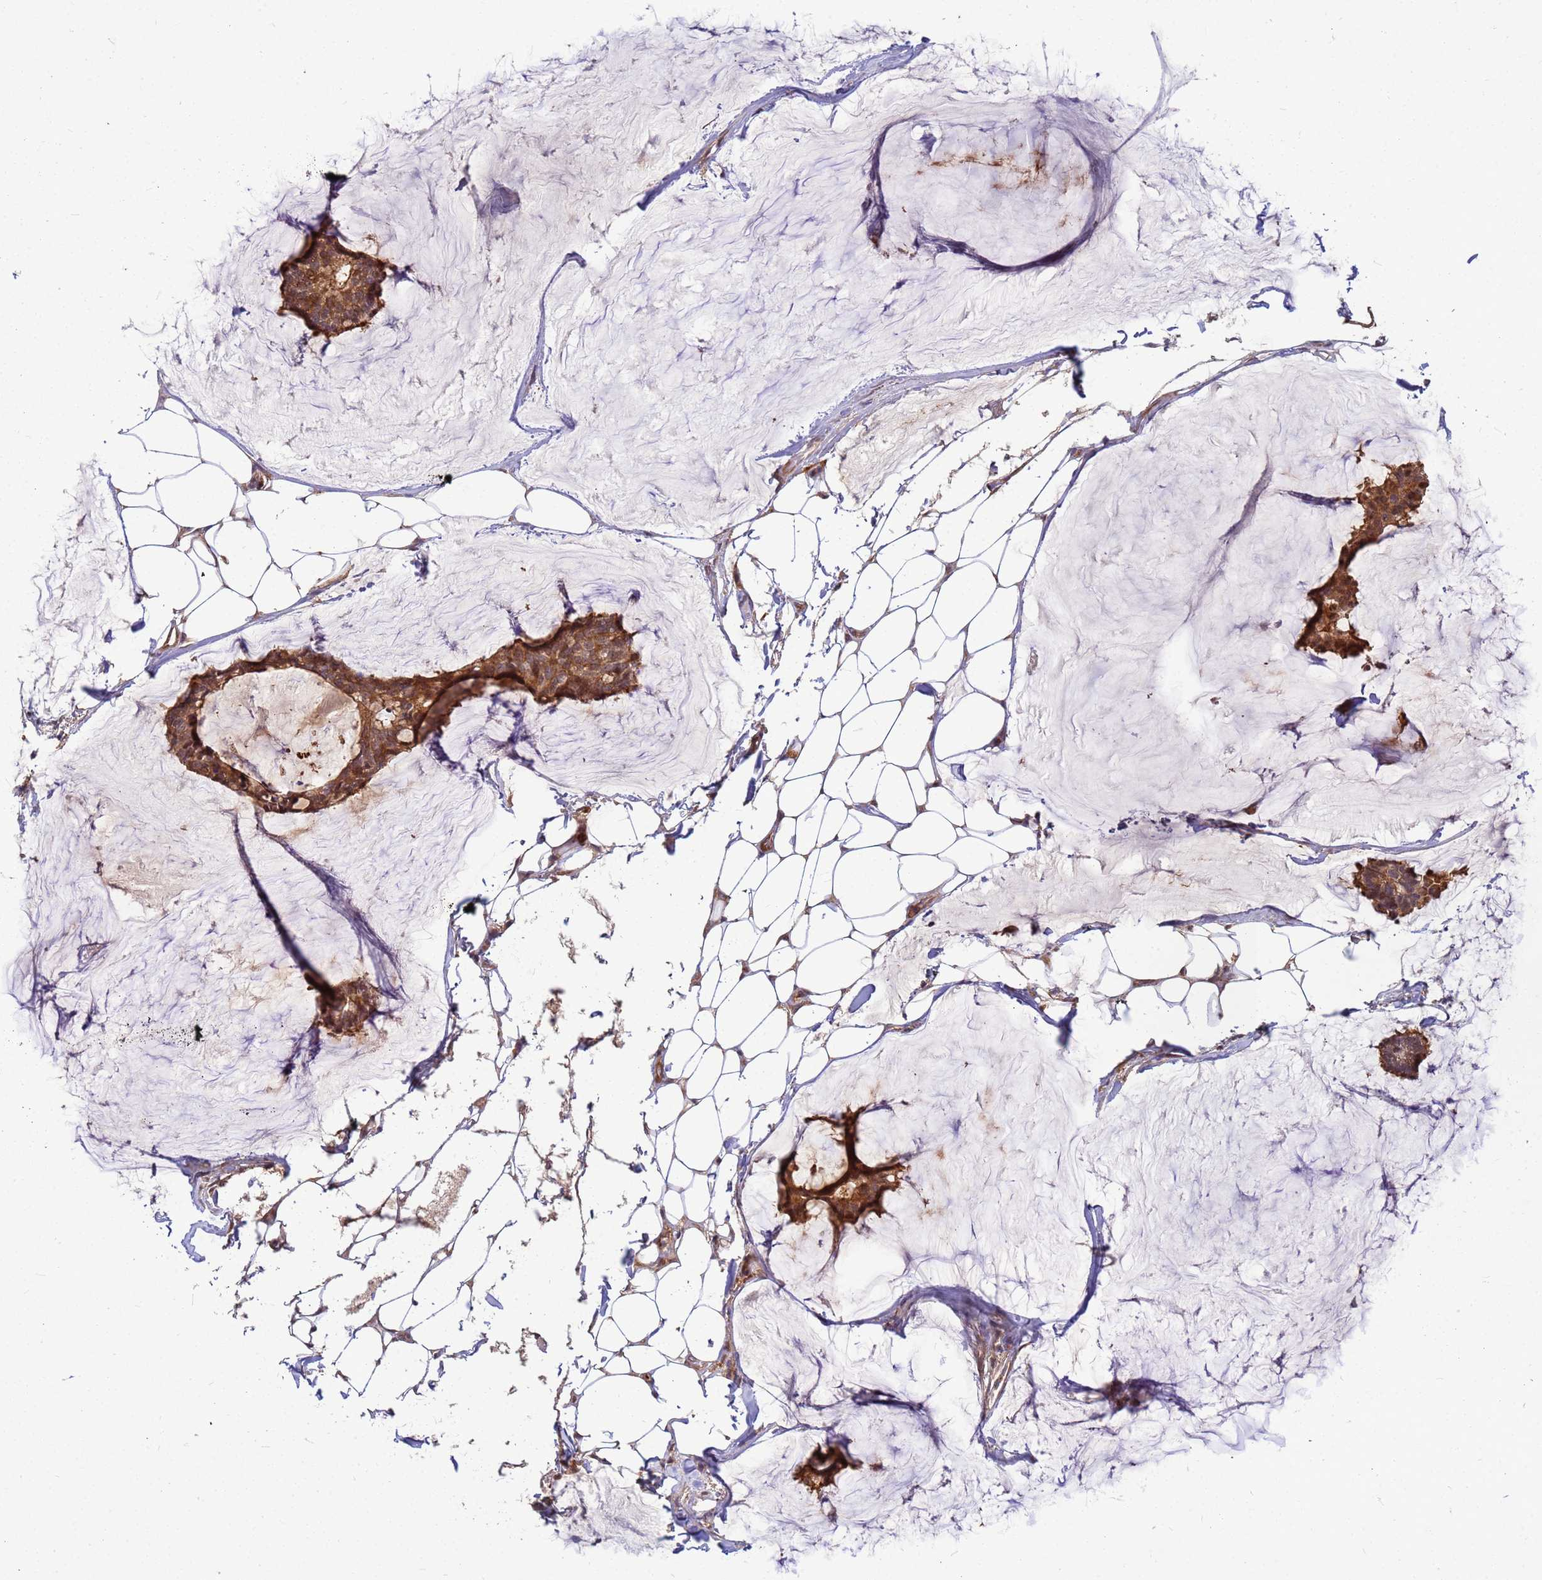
{"staining": {"intensity": "moderate", "quantity": ">75%", "location": "cytoplasmic/membranous"}, "tissue": "breast cancer", "cell_type": "Tumor cells", "image_type": "cancer", "snomed": [{"axis": "morphology", "description": "Duct carcinoma"}, {"axis": "topography", "description": "Breast"}], "caption": "Human infiltrating ductal carcinoma (breast) stained with a brown dye exhibits moderate cytoplasmic/membranous positive positivity in approximately >75% of tumor cells.", "gene": "DUS4L", "patient": {"sex": "female", "age": 93}}